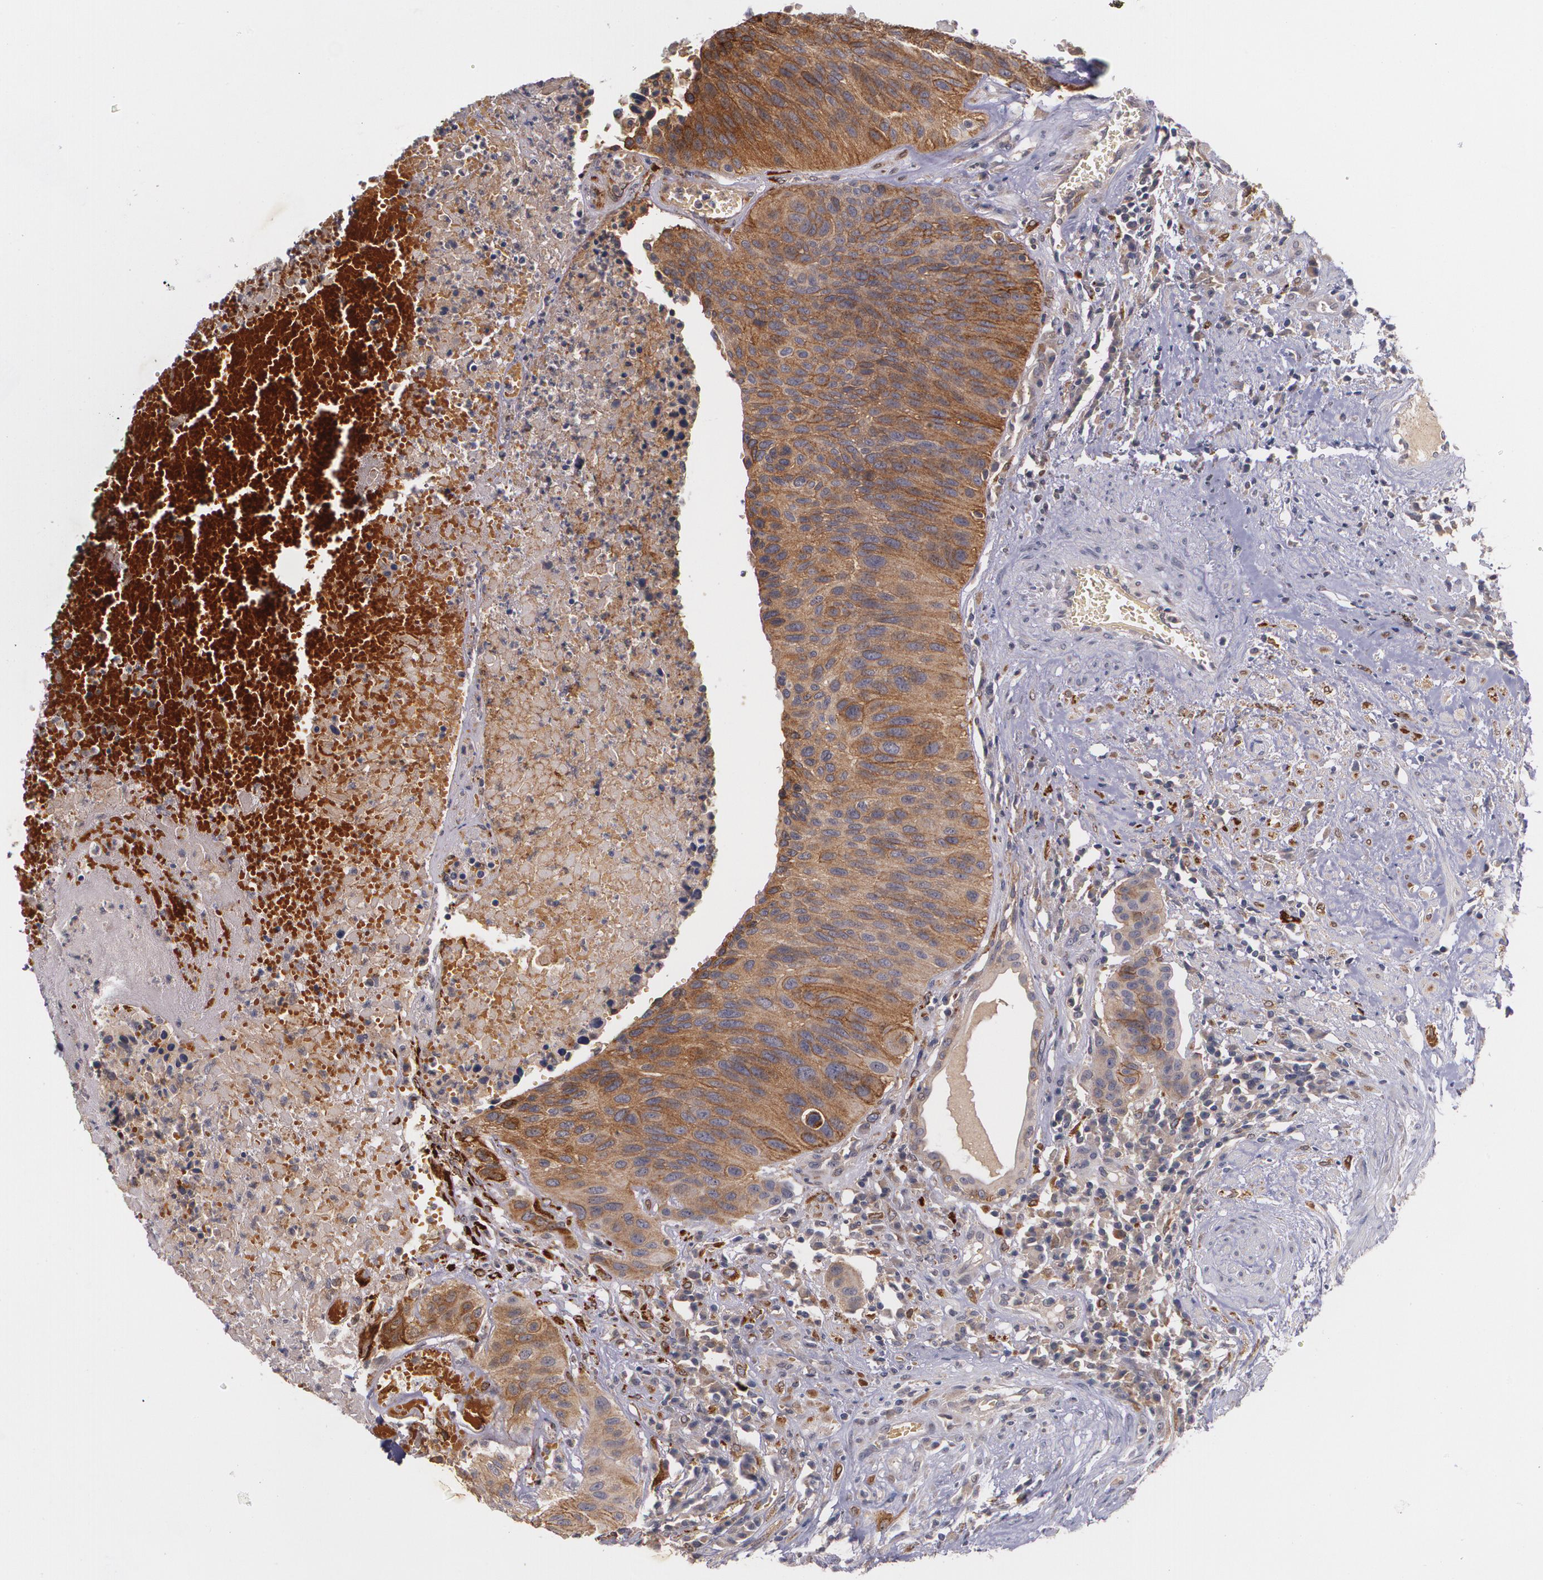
{"staining": {"intensity": "strong", "quantity": ">75%", "location": "cytoplasmic/membranous"}, "tissue": "urothelial cancer", "cell_type": "Tumor cells", "image_type": "cancer", "snomed": [{"axis": "morphology", "description": "Urothelial carcinoma, High grade"}, {"axis": "topography", "description": "Urinary bladder"}], "caption": "Strong cytoplasmic/membranous protein positivity is seen in about >75% of tumor cells in urothelial carcinoma (high-grade). (DAB = brown stain, brightfield microscopy at high magnification).", "gene": "IFNGR2", "patient": {"sex": "male", "age": 66}}